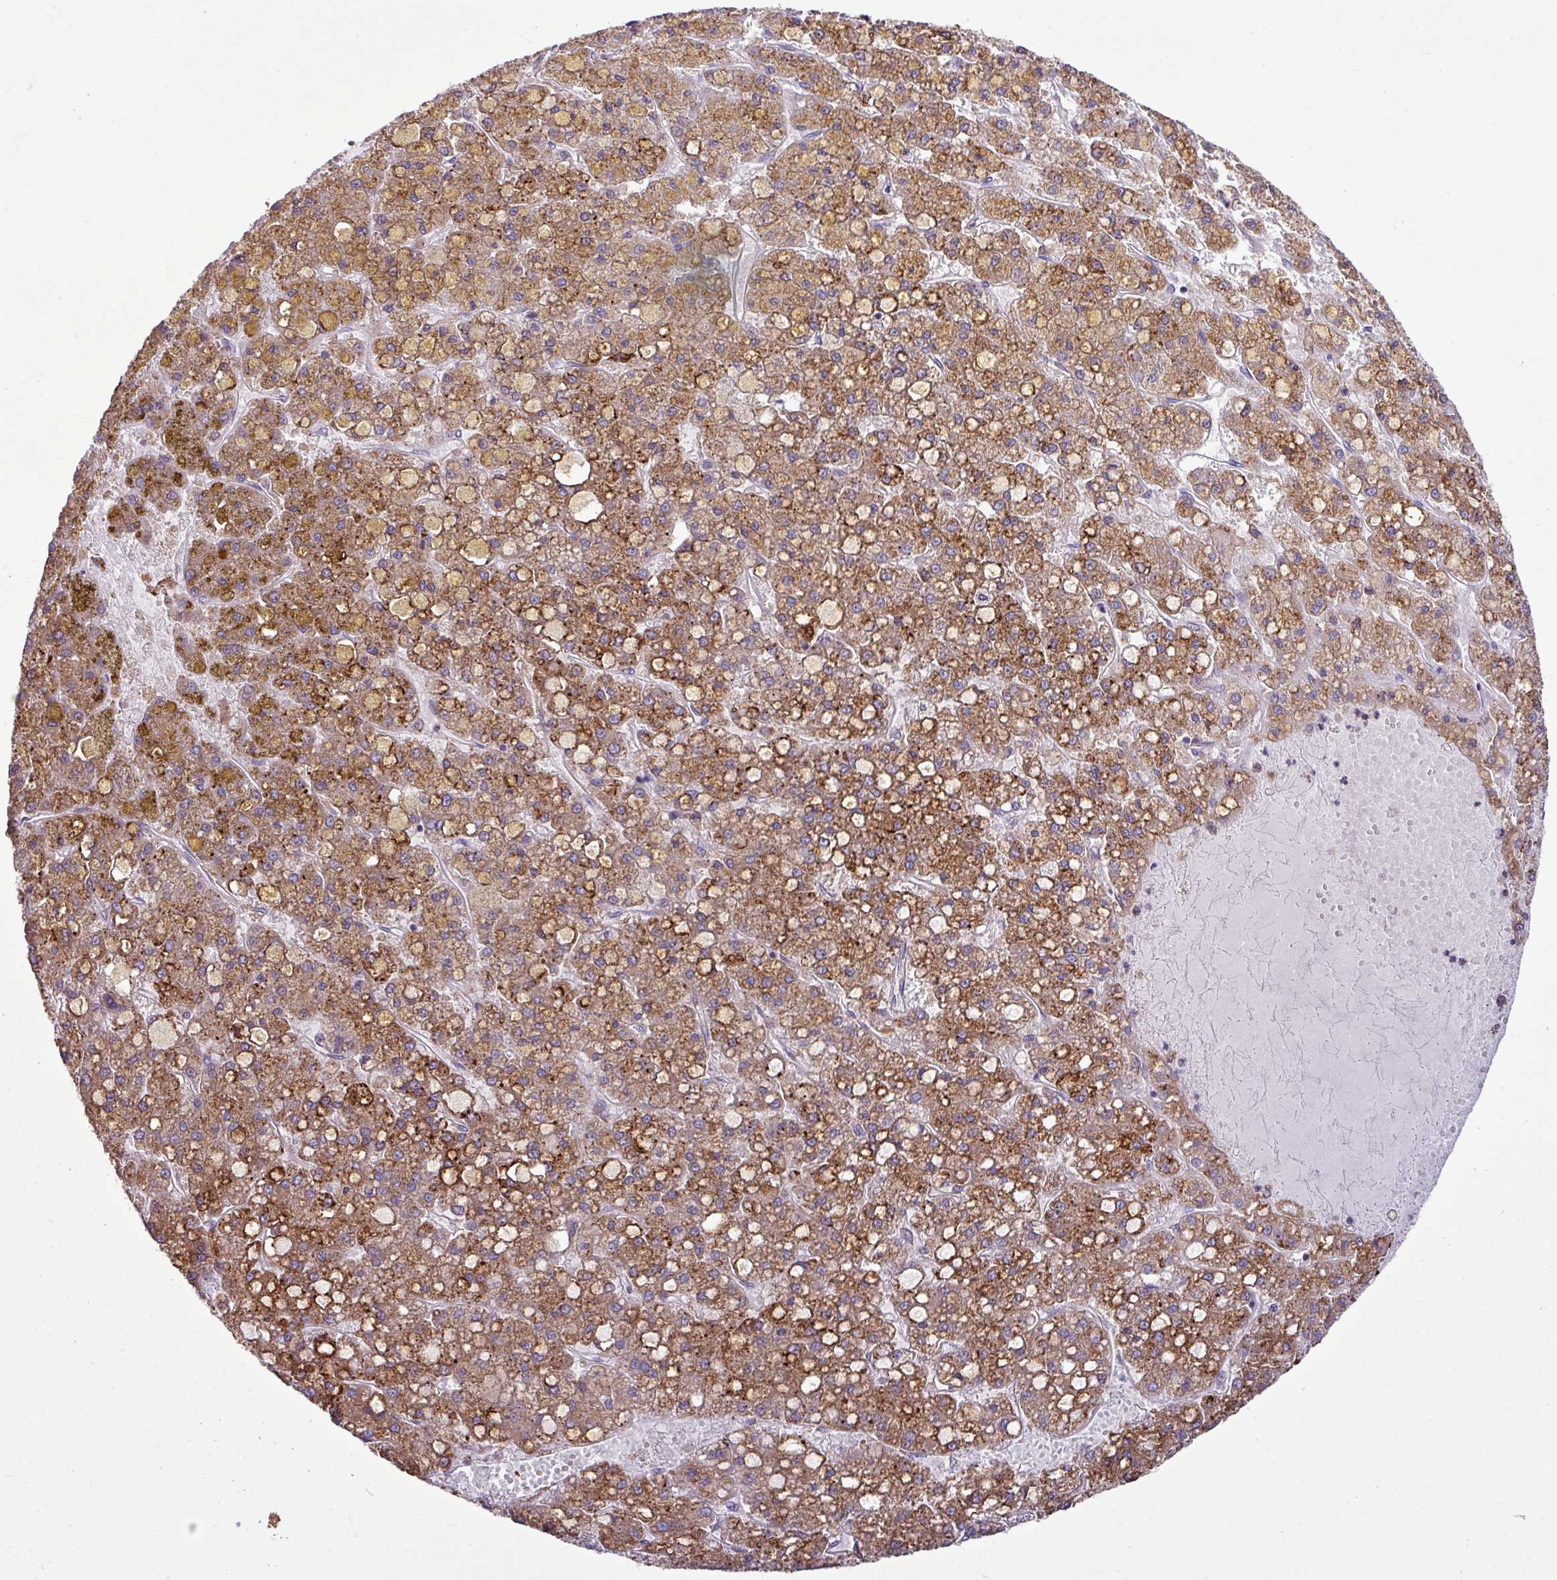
{"staining": {"intensity": "moderate", "quantity": ">75%", "location": "cytoplasmic/membranous"}, "tissue": "liver cancer", "cell_type": "Tumor cells", "image_type": "cancer", "snomed": [{"axis": "morphology", "description": "Carcinoma, Hepatocellular, NOS"}, {"axis": "topography", "description": "Liver"}], "caption": "A brown stain highlights moderate cytoplasmic/membranous staining of a protein in liver cancer tumor cells.", "gene": "ZSCAN5A", "patient": {"sex": "male", "age": 67}}